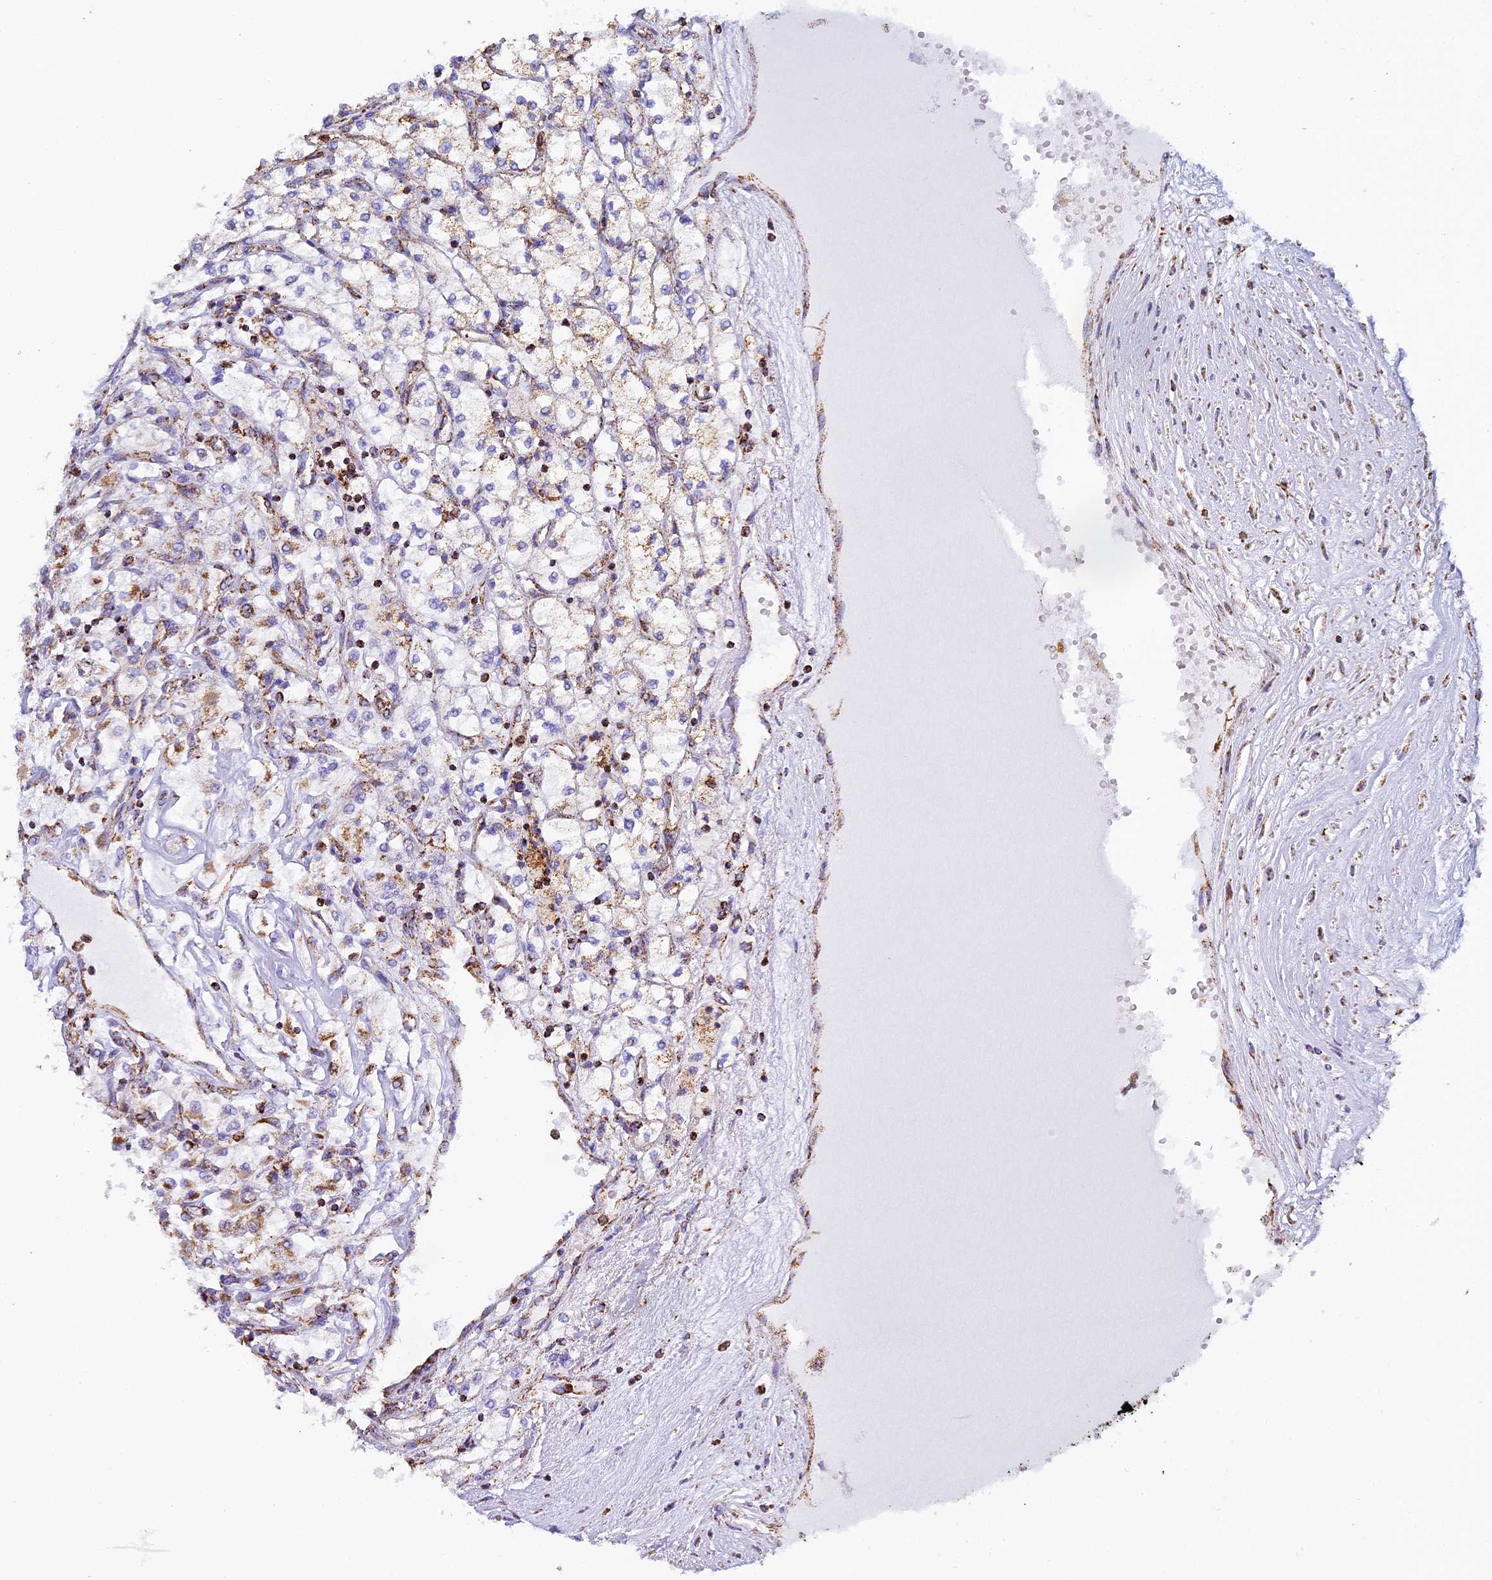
{"staining": {"intensity": "moderate", "quantity": "25%-75%", "location": "cytoplasmic/membranous"}, "tissue": "renal cancer", "cell_type": "Tumor cells", "image_type": "cancer", "snomed": [{"axis": "morphology", "description": "Adenocarcinoma, NOS"}, {"axis": "topography", "description": "Kidney"}], "caption": "Brown immunohistochemical staining in human adenocarcinoma (renal) exhibits moderate cytoplasmic/membranous expression in approximately 25%-75% of tumor cells.", "gene": "STK17A", "patient": {"sex": "male", "age": 80}}